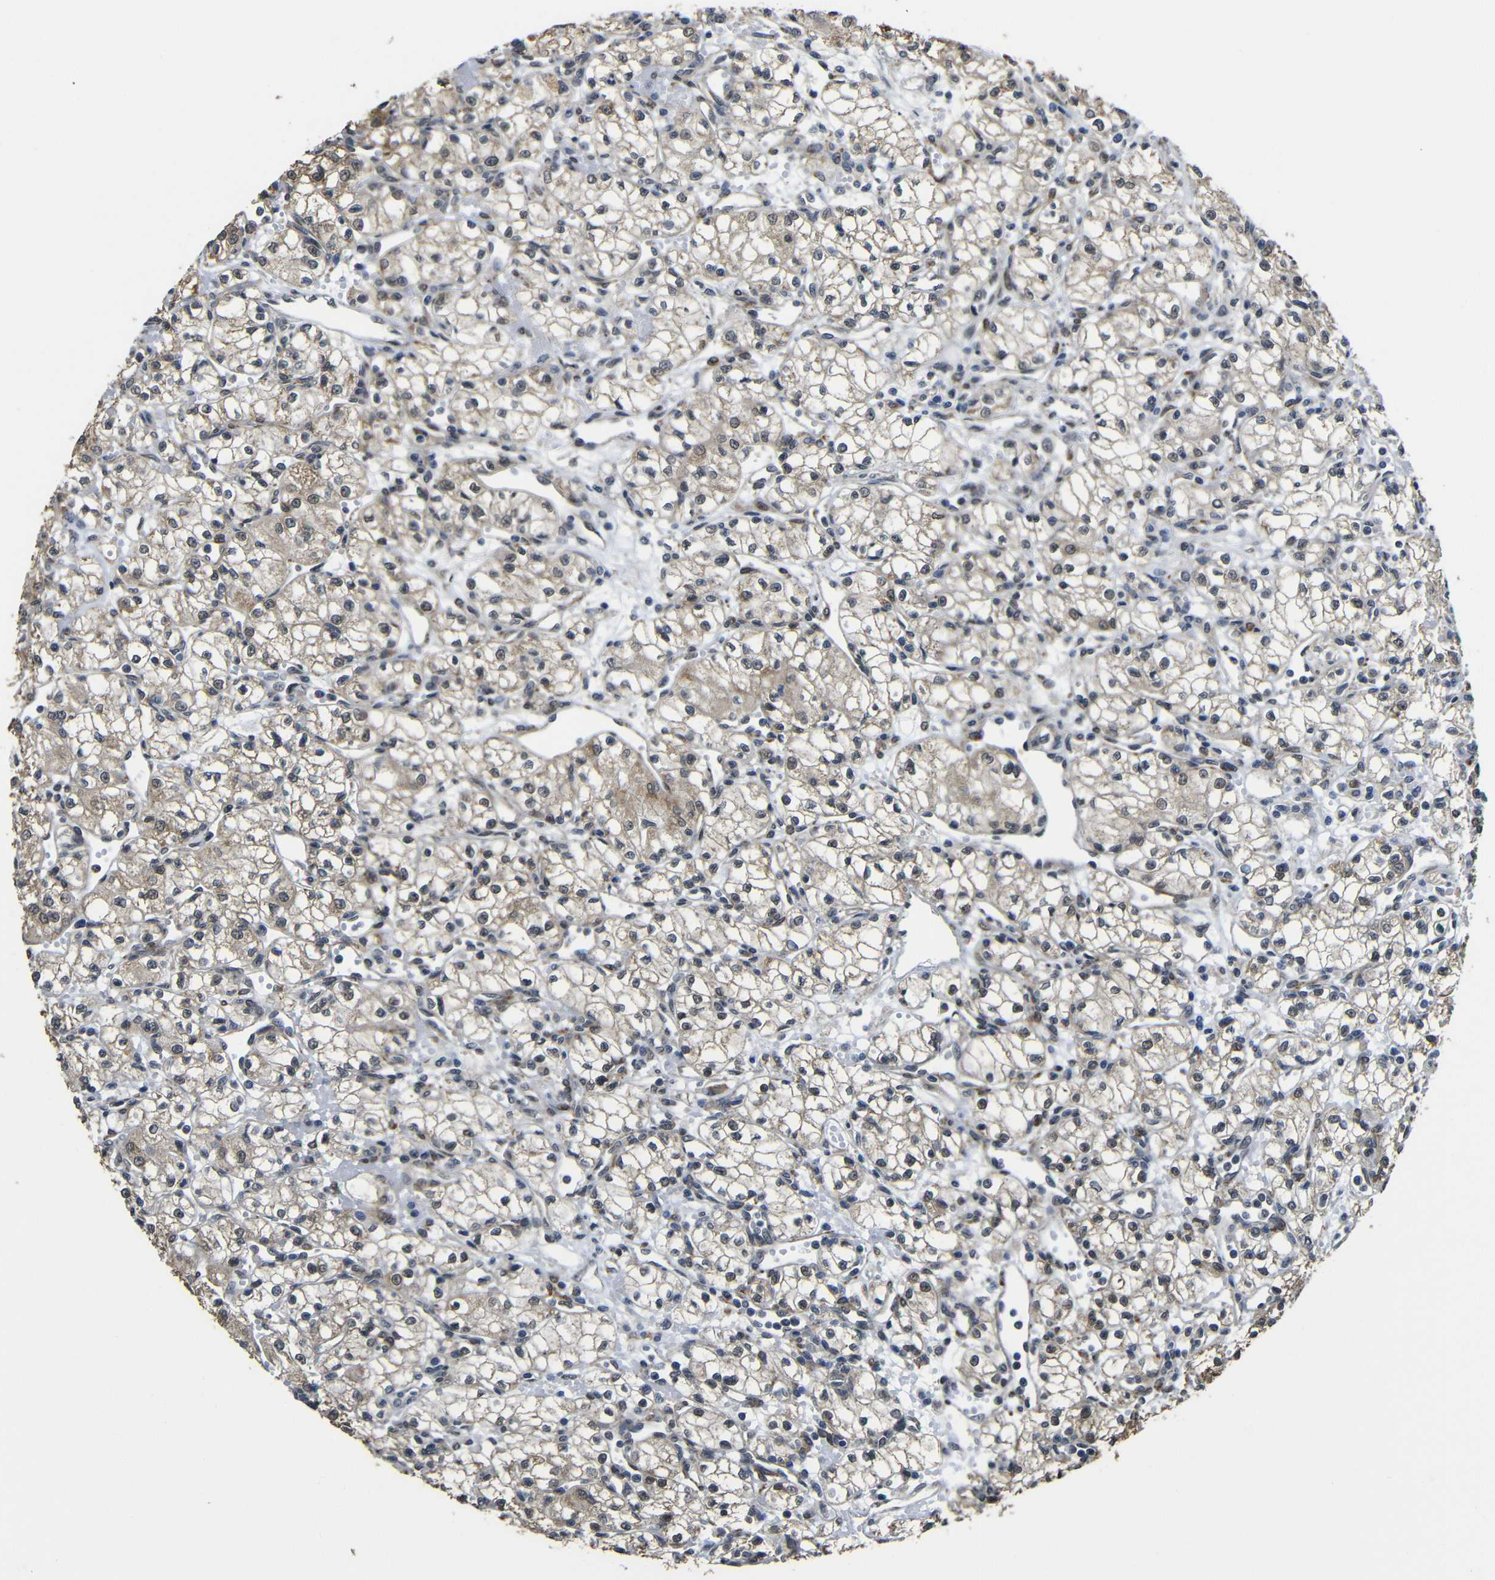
{"staining": {"intensity": "moderate", "quantity": "<25%", "location": "cytoplasmic/membranous"}, "tissue": "renal cancer", "cell_type": "Tumor cells", "image_type": "cancer", "snomed": [{"axis": "morphology", "description": "Normal tissue, NOS"}, {"axis": "morphology", "description": "Adenocarcinoma, NOS"}, {"axis": "topography", "description": "Kidney"}], "caption": "Immunohistochemistry image of neoplastic tissue: human renal adenocarcinoma stained using immunohistochemistry exhibits low levels of moderate protein expression localized specifically in the cytoplasmic/membranous of tumor cells, appearing as a cytoplasmic/membranous brown color.", "gene": "FAM172A", "patient": {"sex": "male", "age": 59}}